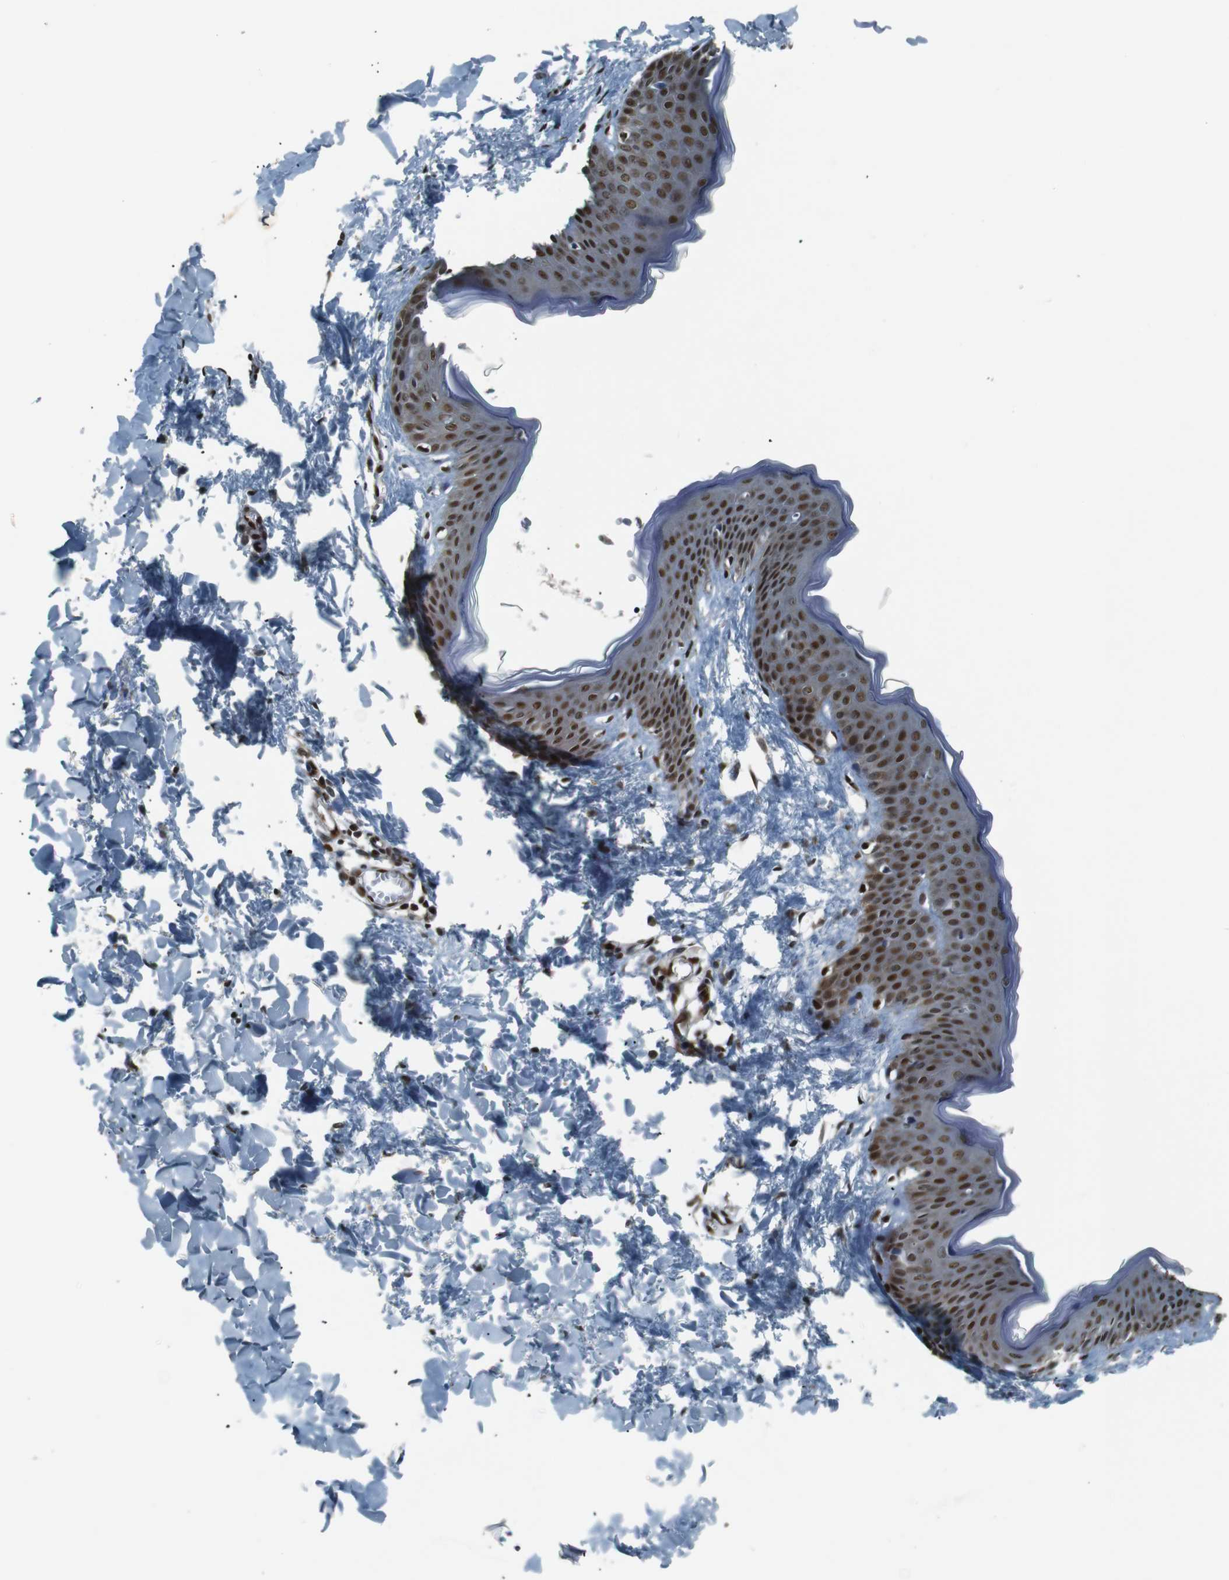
{"staining": {"intensity": "strong", "quantity": ">75%", "location": "nuclear"}, "tissue": "skin", "cell_type": "Fibroblasts", "image_type": "normal", "snomed": [{"axis": "morphology", "description": "Normal tissue, NOS"}, {"axis": "topography", "description": "Skin"}], "caption": "Skin stained with immunohistochemistry (IHC) displays strong nuclear expression in approximately >75% of fibroblasts. The staining is performed using DAB (3,3'-diaminobenzidine) brown chromogen to label protein expression. The nuclei are counter-stained blue using hematoxylin.", "gene": "NHEJ1", "patient": {"sex": "female", "age": 17}}